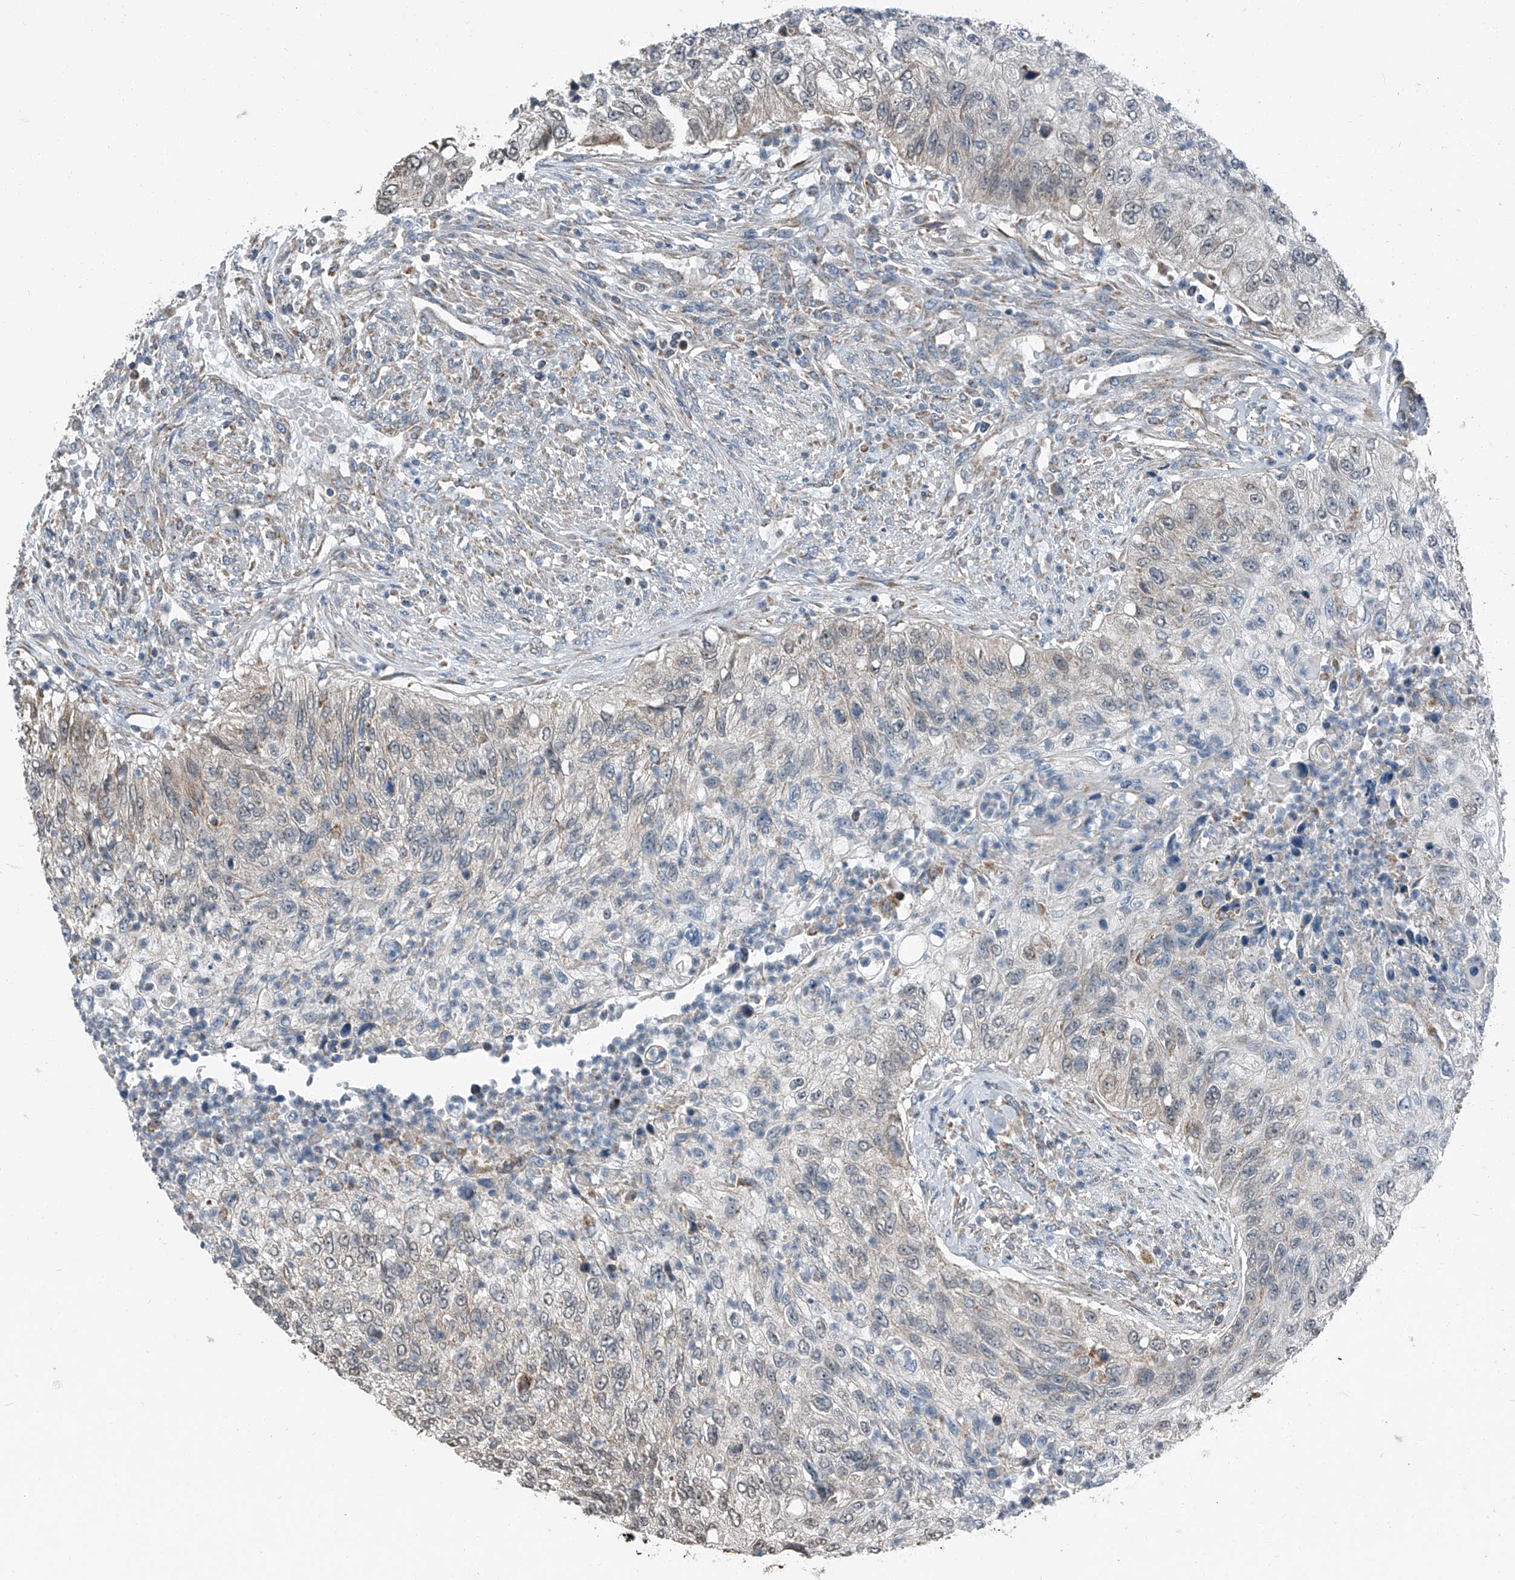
{"staining": {"intensity": "weak", "quantity": "<25%", "location": "cytoplasmic/membranous"}, "tissue": "urothelial cancer", "cell_type": "Tumor cells", "image_type": "cancer", "snomed": [{"axis": "morphology", "description": "Urothelial carcinoma, High grade"}, {"axis": "topography", "description": "Urinary bladder"}], "caption": "This is an immunohistochemistry (IHC) photomicrograph of human high-grade urothelial carcinoma. There is no expression in tumor cells.", "gene": "CHRNA7", "patient": {"sex": "female", "age": 60}}